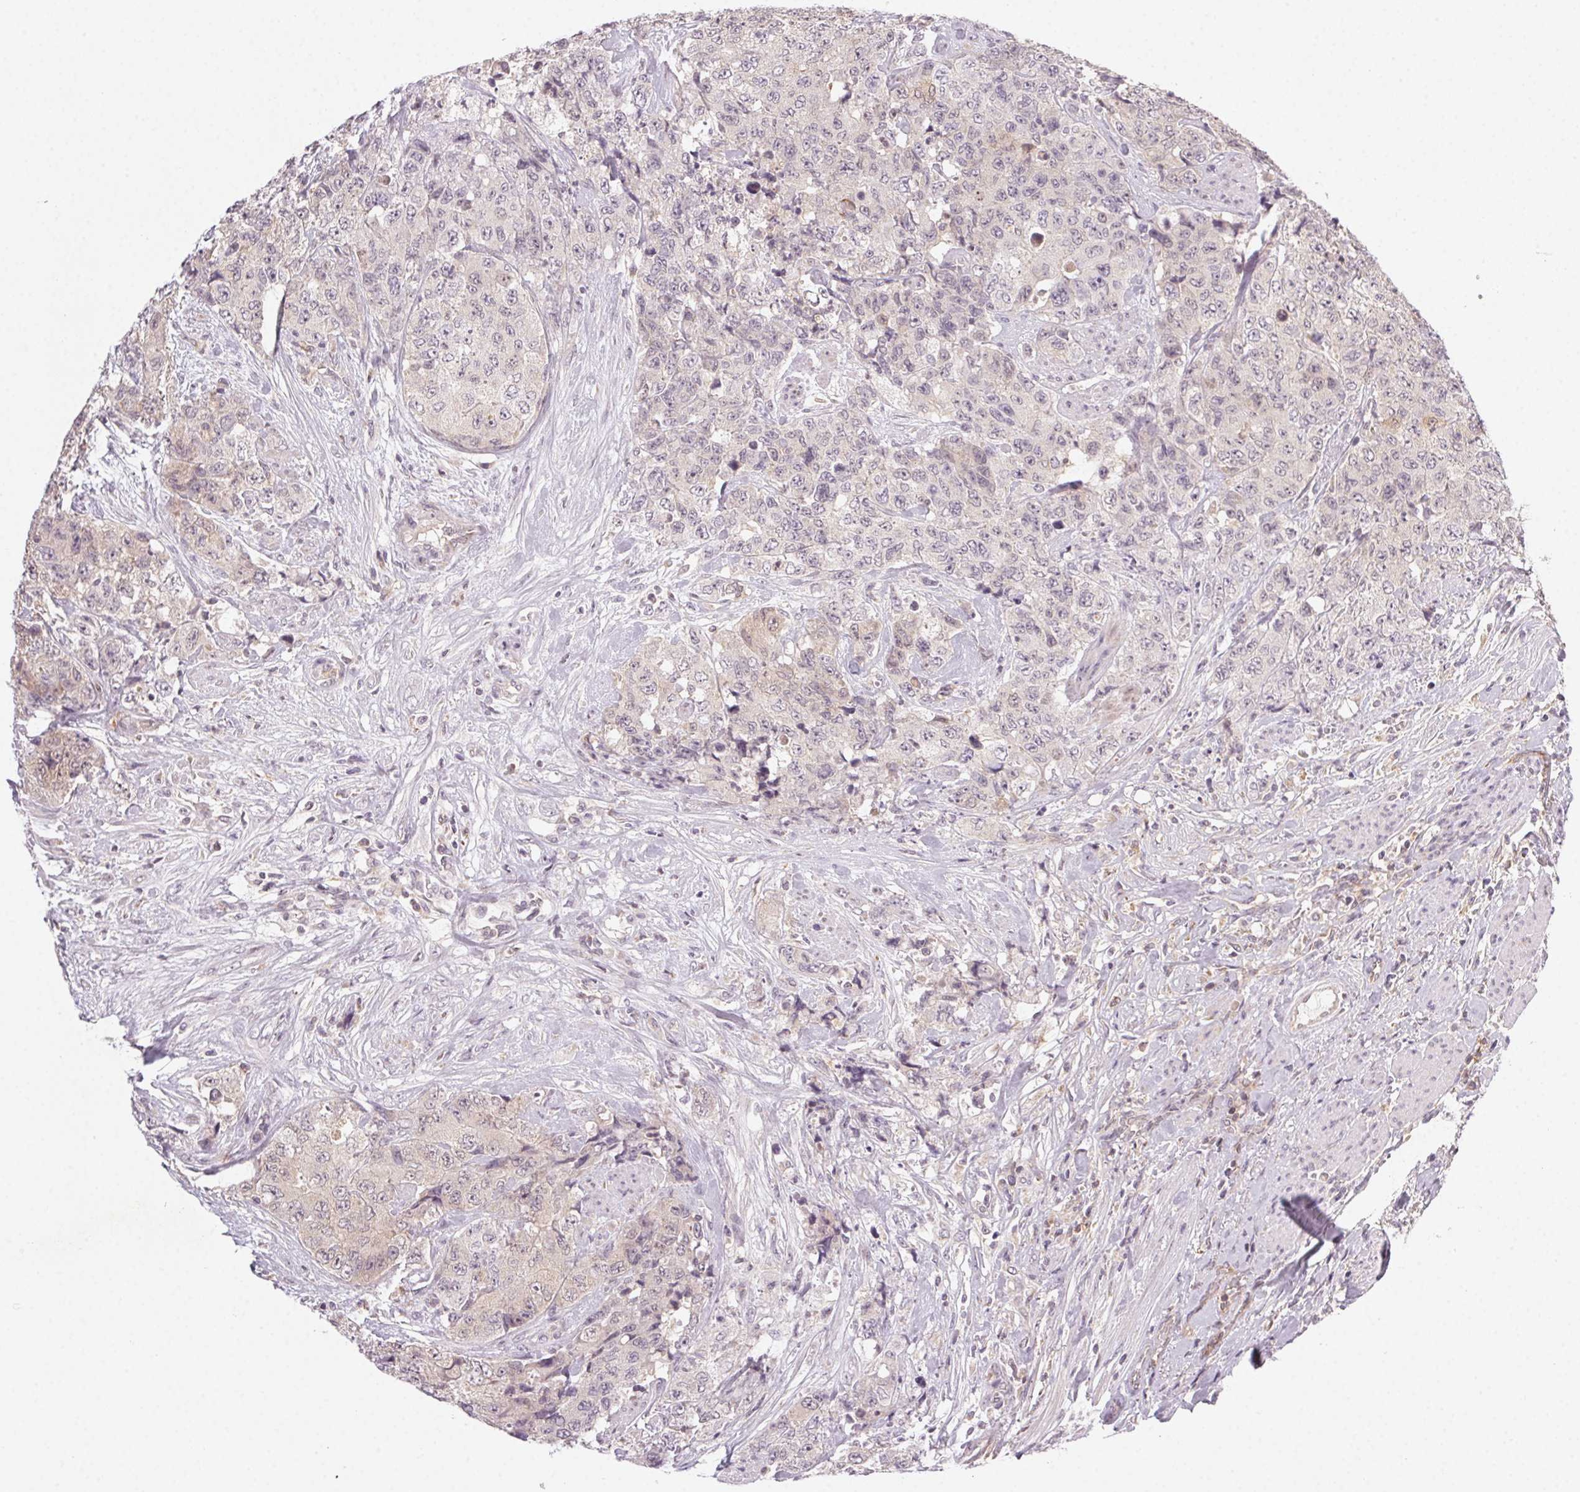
{"staining": {"intensity": "negative", "quantity": "none", "location": "none"}, "tissue": "urothelial cancer", "cell_type": "Tumor cells", "image_type": "cancer", "snomed": [{"axis": "morphology", "description": "Urothelial carcinoma, High grade"}, {"axis": "topography", "description": "Urinary bladder"}], "caption": "Immunohistochemistry (IHC) micrograph of urothelial carcinoma (high-grade) stained for a protein (brown), which shows no staining in tumor cells.", "gene": "NCOA4", "patient": {"sex": "female", "age": 78}}